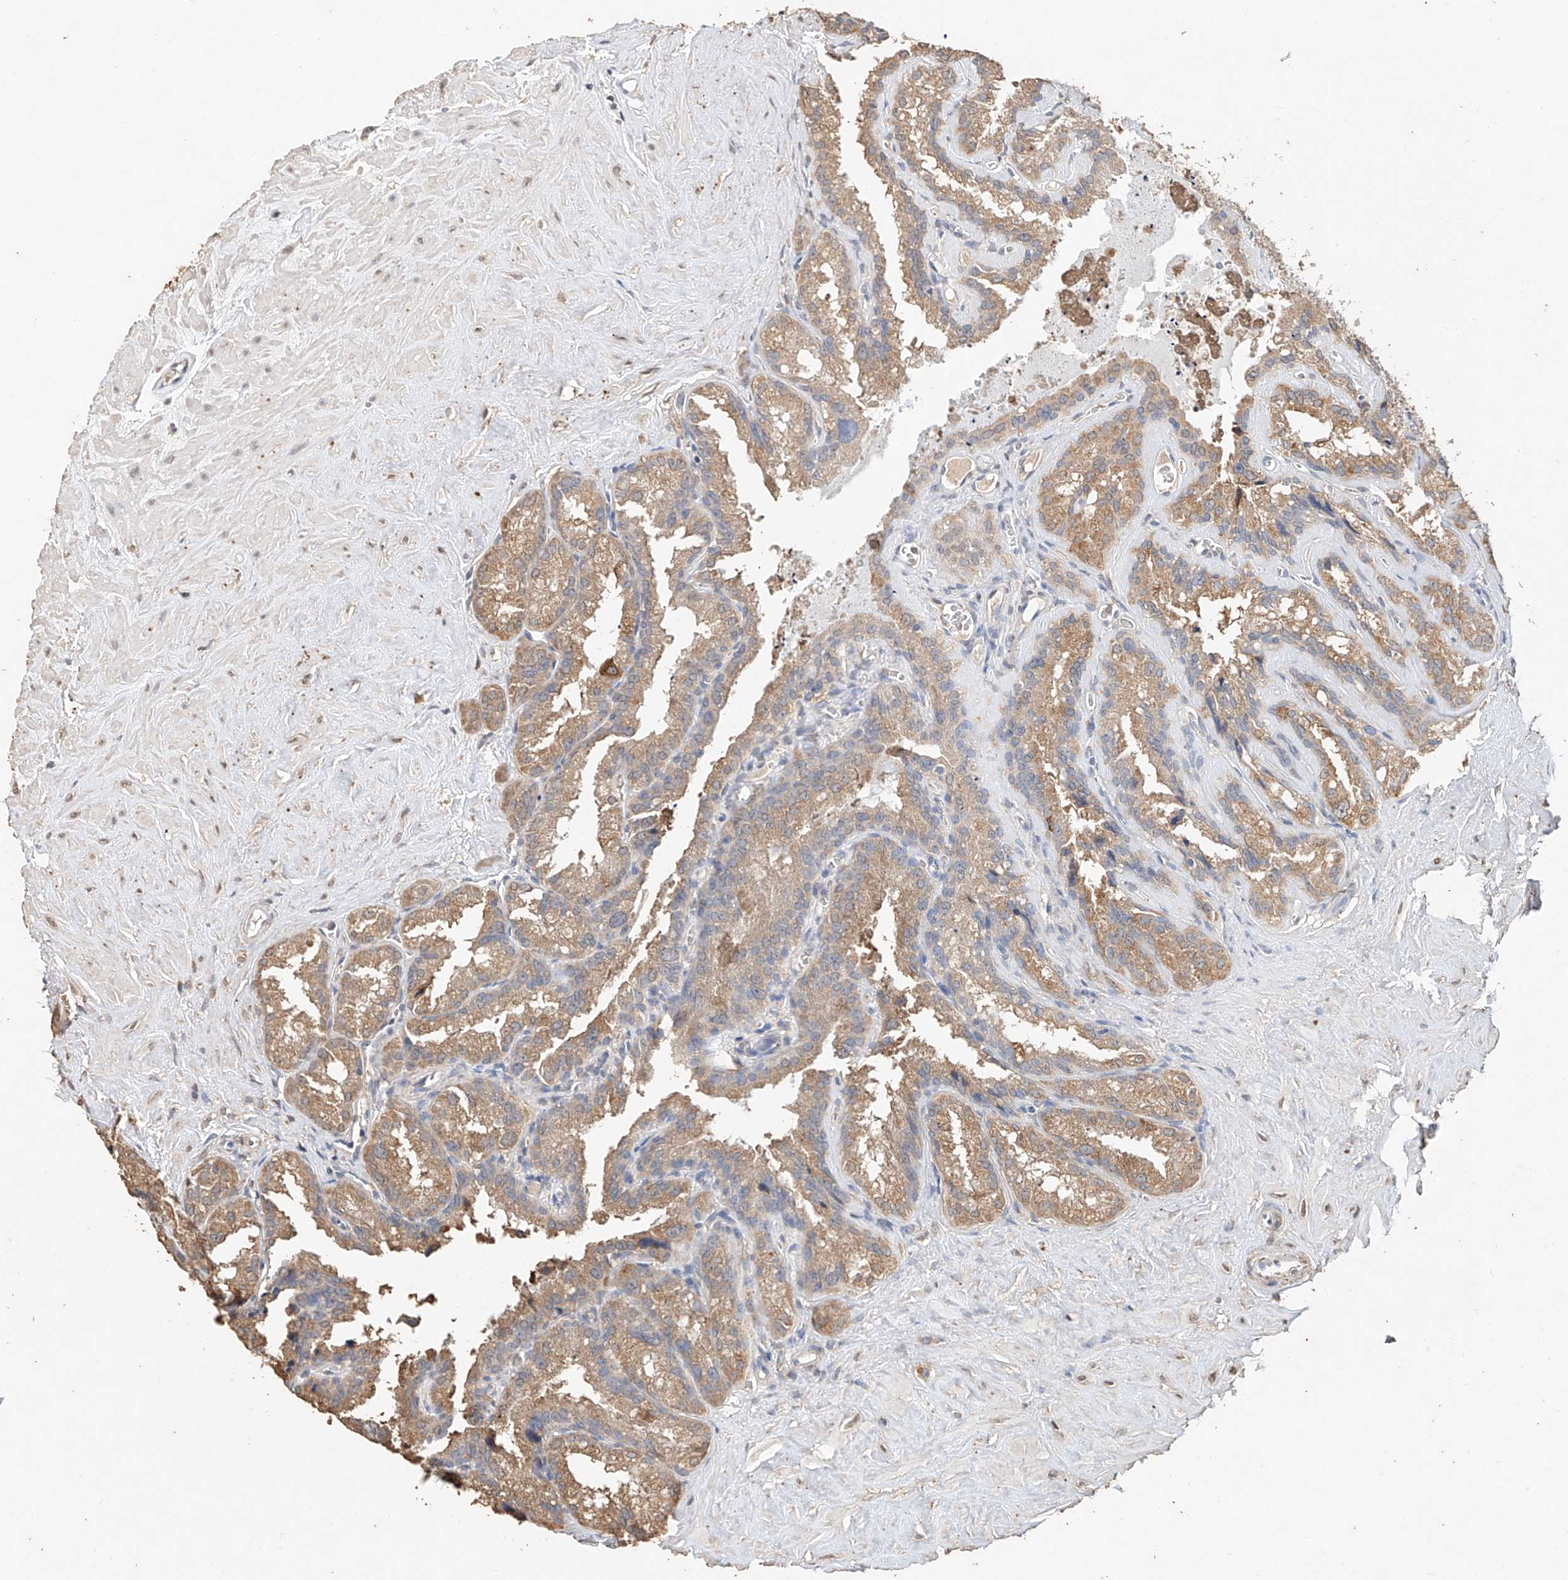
{"staining": {"intensity": "moderate", "quantity": "25%-75%", "location": "cytoplasmic/membranous"}, "tissue": "seminal vesicle", "cell_type": "Glandular cells", "image_type": "normal", "snomed": [{"axis": "morphology", "description": "Normal tissue, NOS"}, {"axis": "topography", "description": "Prostate"}, {"axis": "topography", "description": "Seminal veicle"}], "caption": "Immunohistochemical staining of benign seminal vesicle displays medium levels of moderate cytoplasmic/membranous staining in about 25%-75% of glandular cells. (IHC, brightfield microscopy, high magnification).", "gene": "CERS4", "patient": {"sex": "male", "age": 59}}